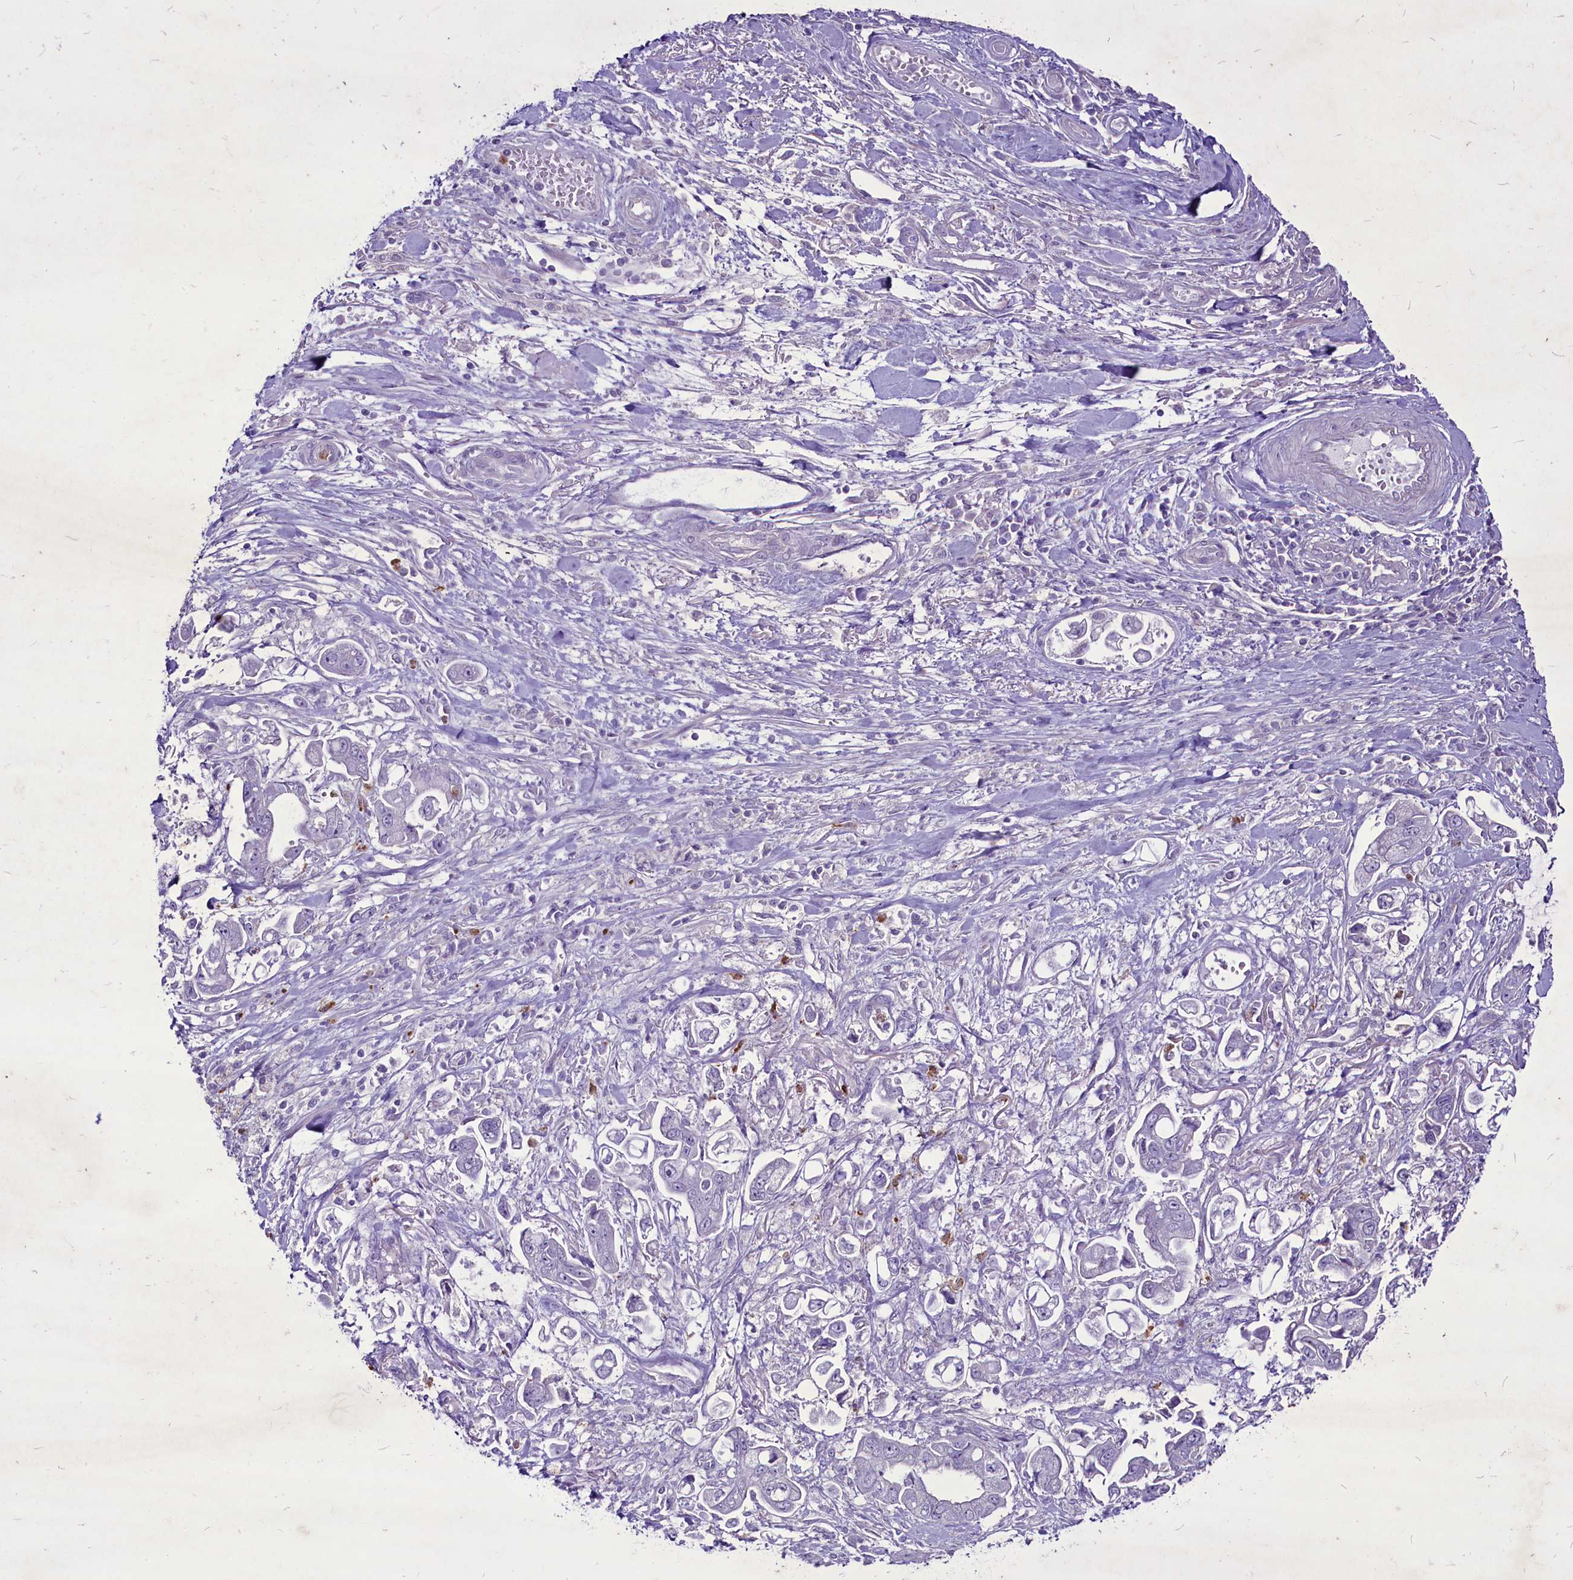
{"staining": {"intensity": "negative", "quantity": "none", "location": "none"}, "tissue": "stomach cancer", "cell_type": "Tumor cells", "image_type": "cancer", "snomed": [{"axis": "morphology", "description": "Adenocarcinoma, NOS"}, {"axis": "topography", "description": "Stomach"}], "caption": "Histopathology image shows no significant protein positivity in tumor cells of adenocarcinoma (stomach). (Stains: DAB immunohistochemistry (IHC) with hematoxylin counter stain, Microscopy: brightfield microscopy at high magnification).", "gene": "FAM209B", "patient": {"sex": "male", "age": 62}}